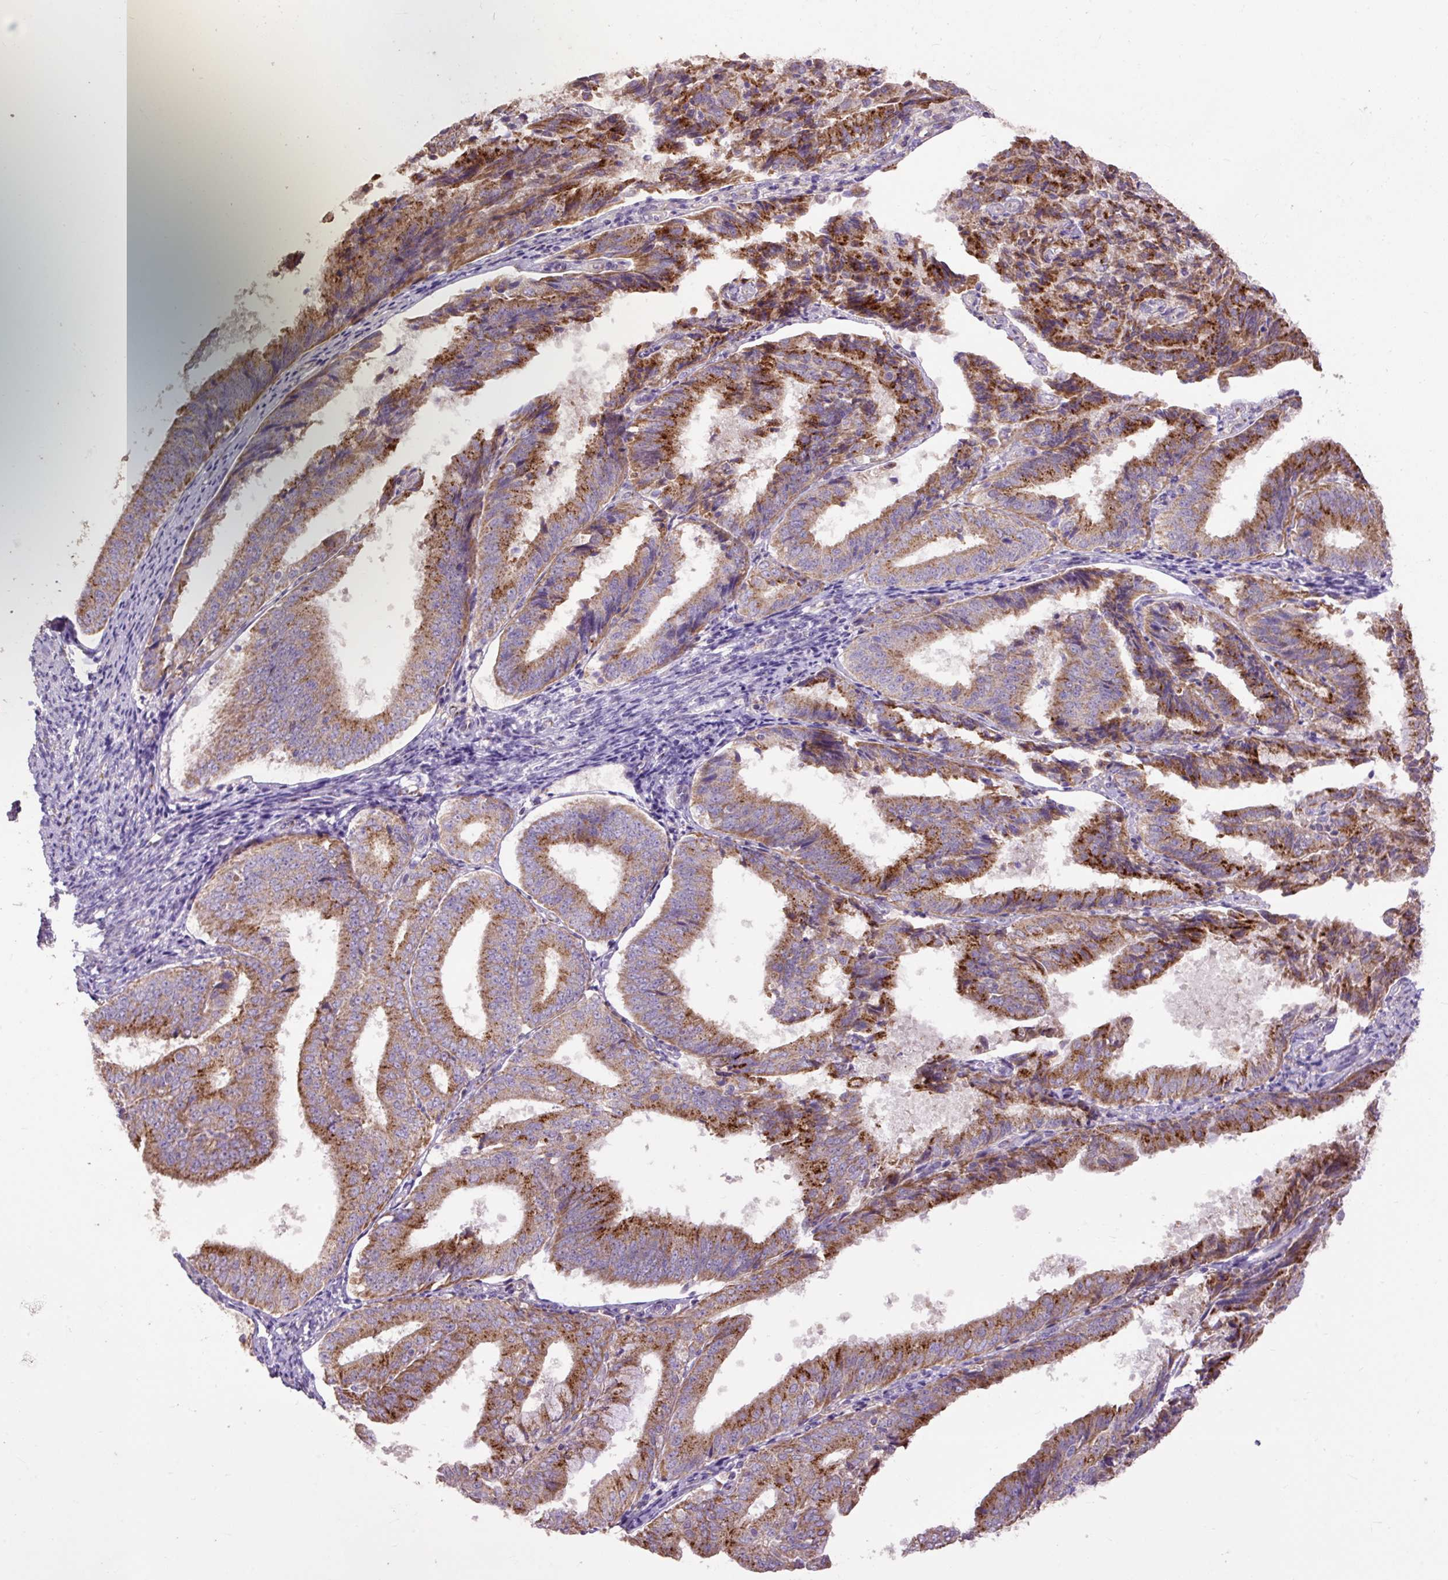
{"staining": {"intensity": "moderate", "quantity": ">75%", "location": "cytoplasmic/membranous"}, "tissue": "endometrial cancer", "cell_type": "Tumor cells", "image_type": "cancer", "snomed": [{"axis": "morphology", "description": "Adenocarcinoma, NOS"}, {"axis": "topography", "description": "Endometrium"}], "caption": "Protein analysis of adenocarcinoma (endometrial) tissue demonstrates moderate cytoplasmic/membranous expression in approximately >75% of tumor cells.", "gene": "ABR", "patient": {"sex": "female", "age": 63}}